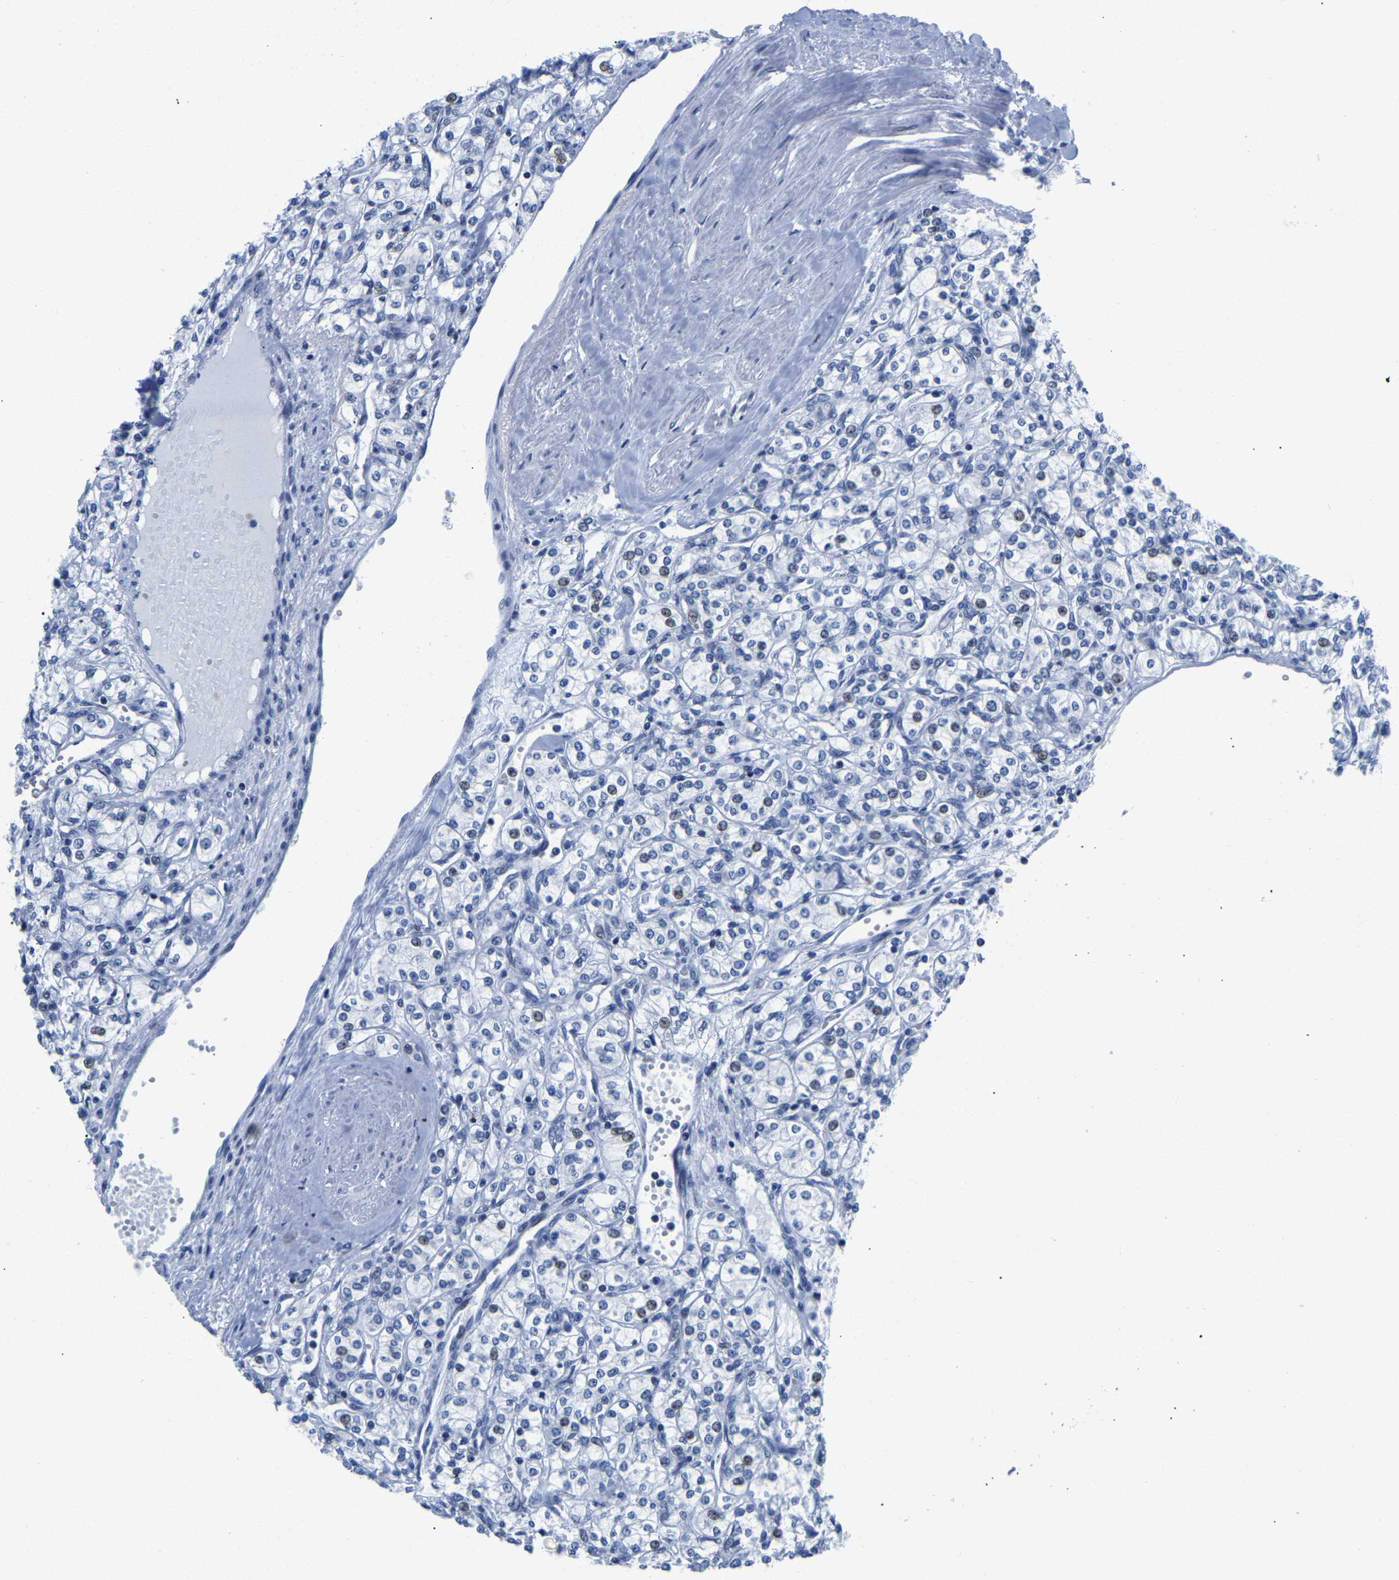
{"staining": {"intensity": "weak", "quantity": "<25%", "location": "nuclear"}, "tissue": "renal cancer", "cell_type": "Tumor cells", "image_type": "cancer", "snomed": [{"axis": "morphology", "description": "Adenocarcinoma, NOS"}, {"axis": "topography", "description": "Kidney"}], "caption": "Tumor cells show no significant protein expression in renal cancer.", "gene": "UPK3A", "patient": {"sex": "male", "age": 77}}